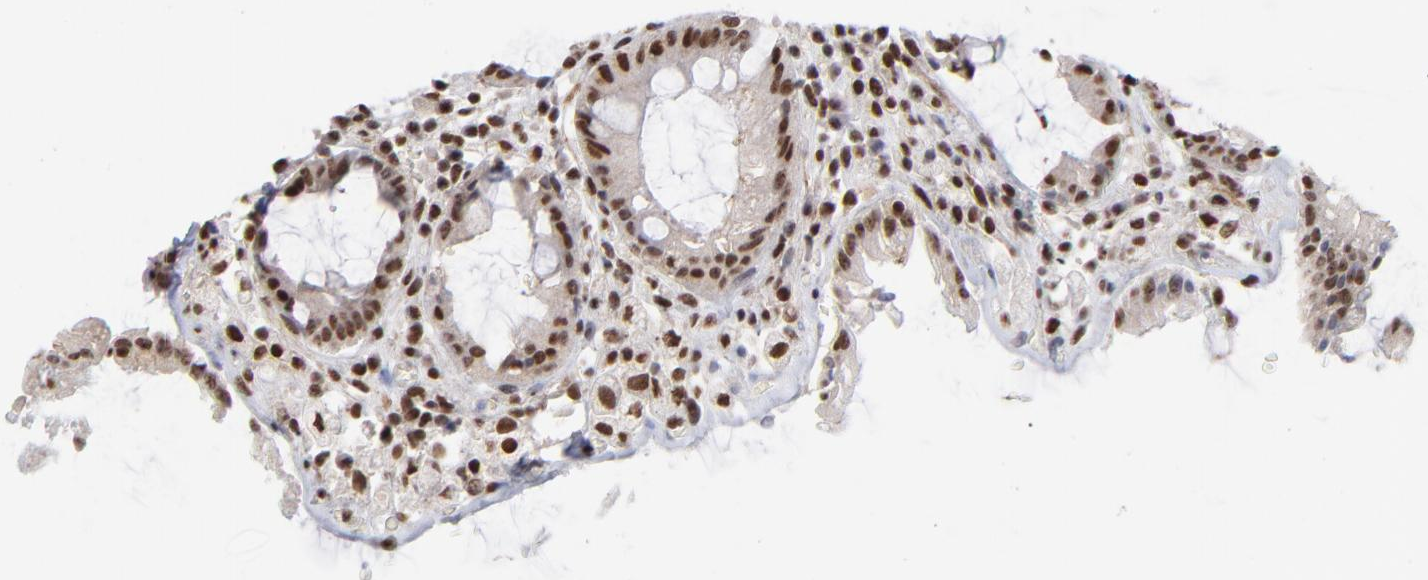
{"staining": {"intensity": "strong", "quantity": ">75%", "location": "cytoplasmic/membranous,nuclear"}, "tissue": "rectum", "cell_type": "Glandular cells", "image_type": "normal", "snomed": [{"axis": "morphology", "description": "Normal tissue, NOS"}, {"axis": "topography", "description": "Rectum"}], "caption": "Human rectum stained with a brown dye reveals strong cytoplasmic/membranous,nuclear positive staining in about >75% of glandular cells.", "gene": "ZNF3", "patient": {"sex": "female", "age": 46}}